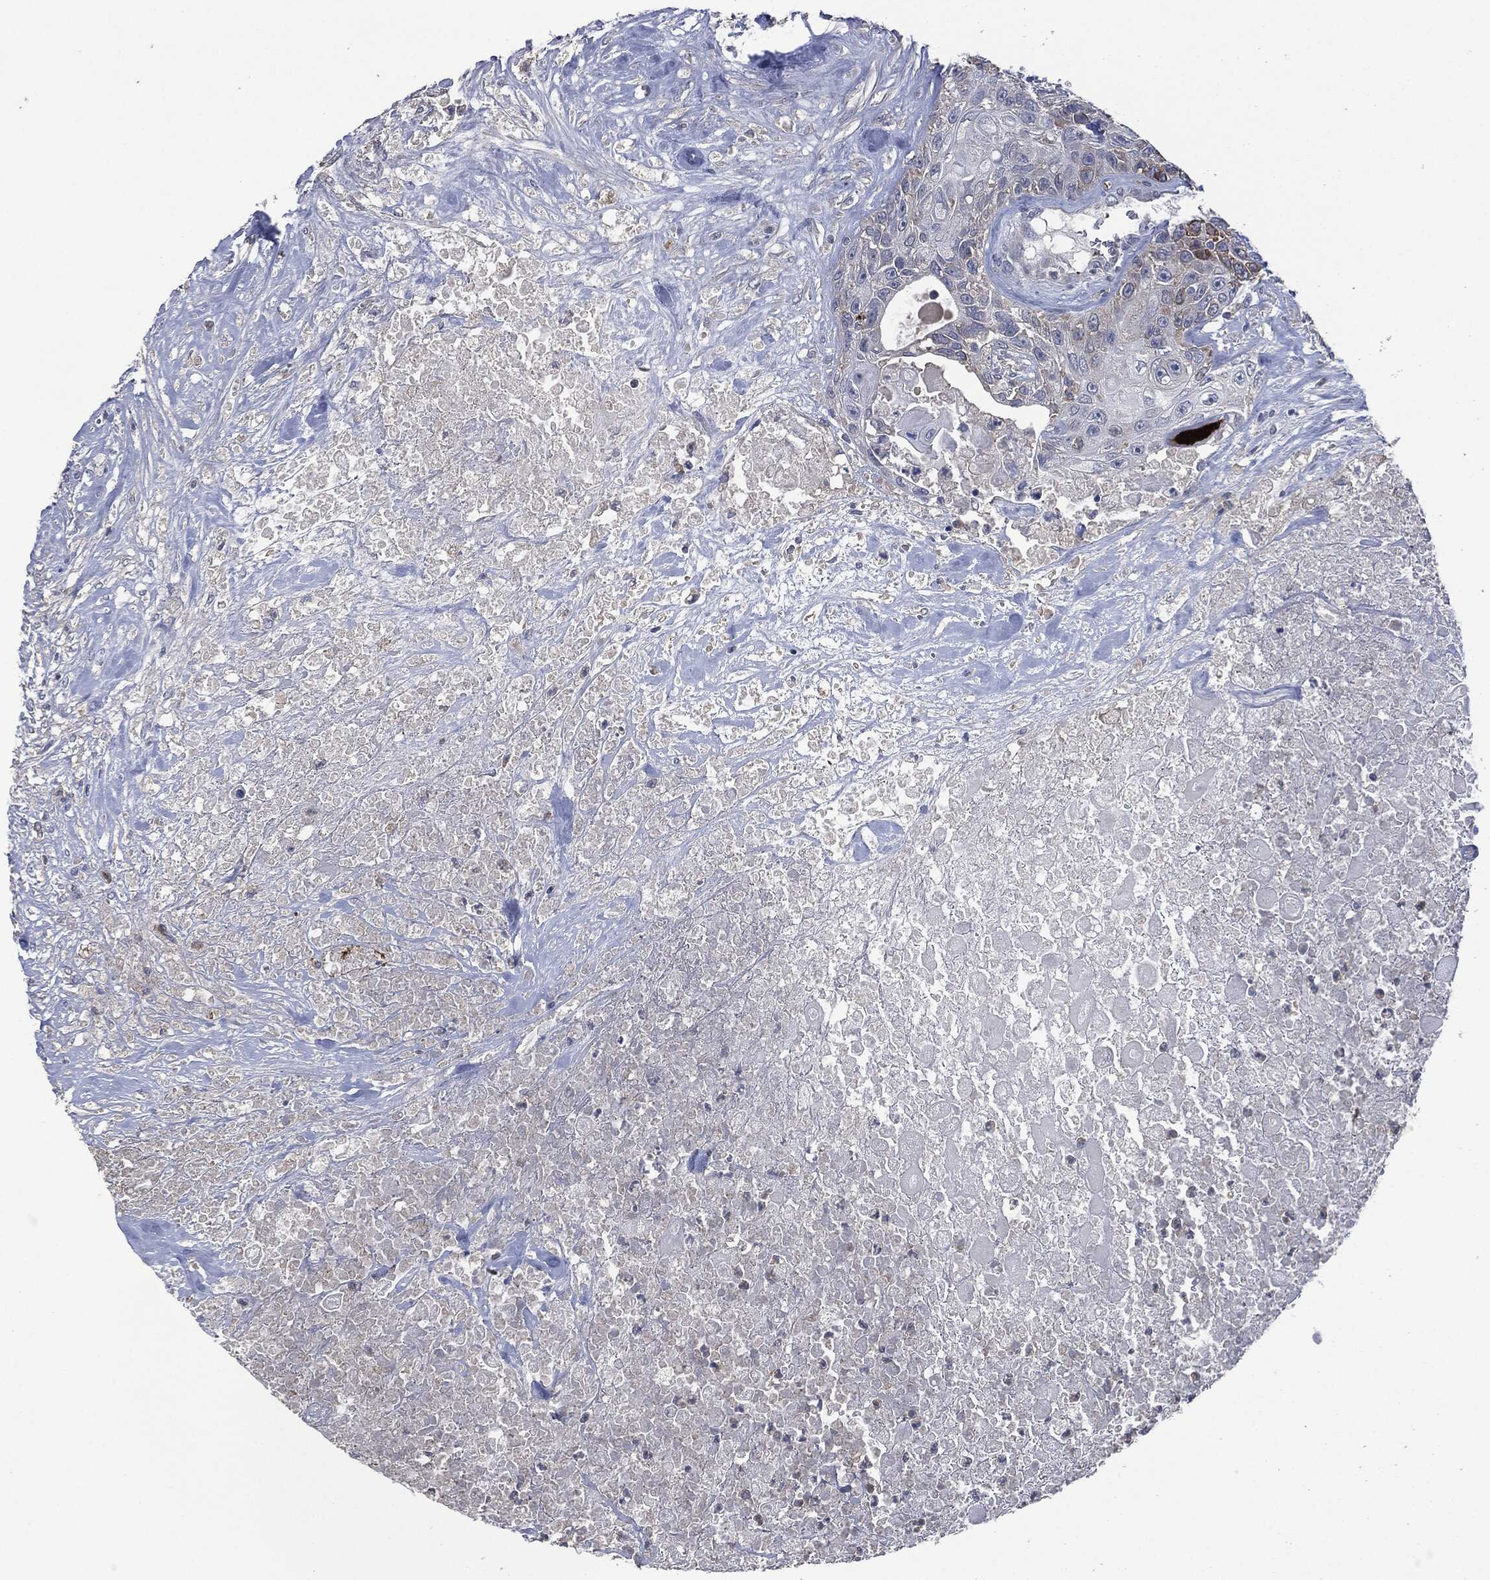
{"staining": {"intensity": "negative", "quantity": "none", "location": "none"}, "tissue": "urothelial cancer", "cell_type": "Tumor cells", "image_type": "cancer", "snomed": [{"axis": "morphology", "description": "Urothelial carcinoma, High grade"}, {"axis": "topography", "description": "Urinary bladder"}], "caption": "IHC of human high-grade urothelial carcinoma exhibits no positivity in tumor cells.", "gene": "CD33", "patient": {"sex": "female", "age": 56}}